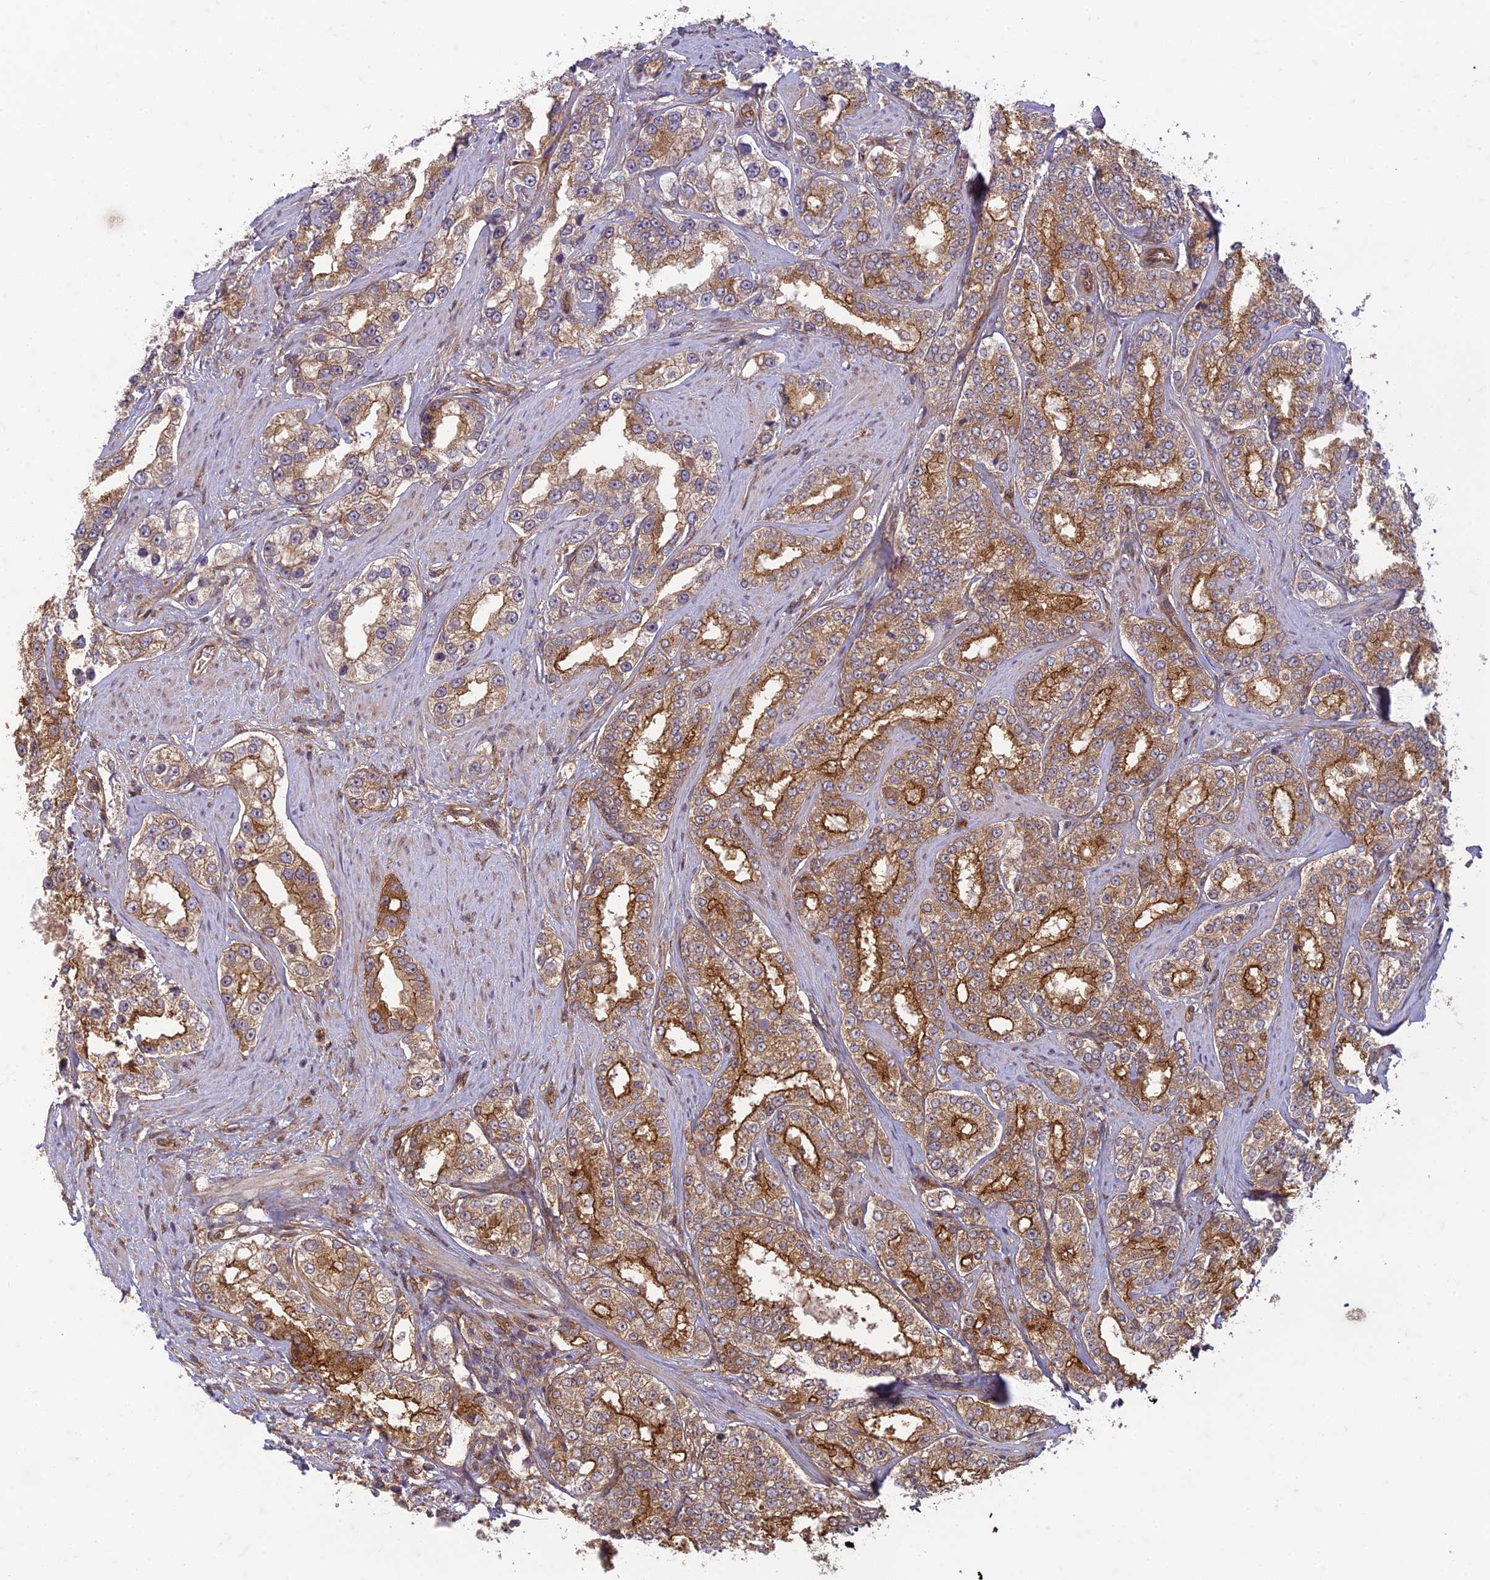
{"staining": {"intensity": "moderate", "quantity": ">75%", "location": "cytoplasmic/membranous"}, "tissue": "prostate cancer", "cell_type": "Tumor cells", "image_type": "cancer", "snomed": [{"axis": "morphology", "description": "Normal tissue, NOS"}, {"axis": "morphology", "description": "Adenocarcinoma, High grade"}, {"axis": "topography", "description": "Prostate"}], "caption": "About >75% of tumor cells in prostate adenocarcinoma (high-grade) demonstrate moderate cytoplasmic/membranous protein expression as visualized by brown immunohistochemical staining.", "gene": "TCF25", "patient": {"sex": "male", "age": 83}}